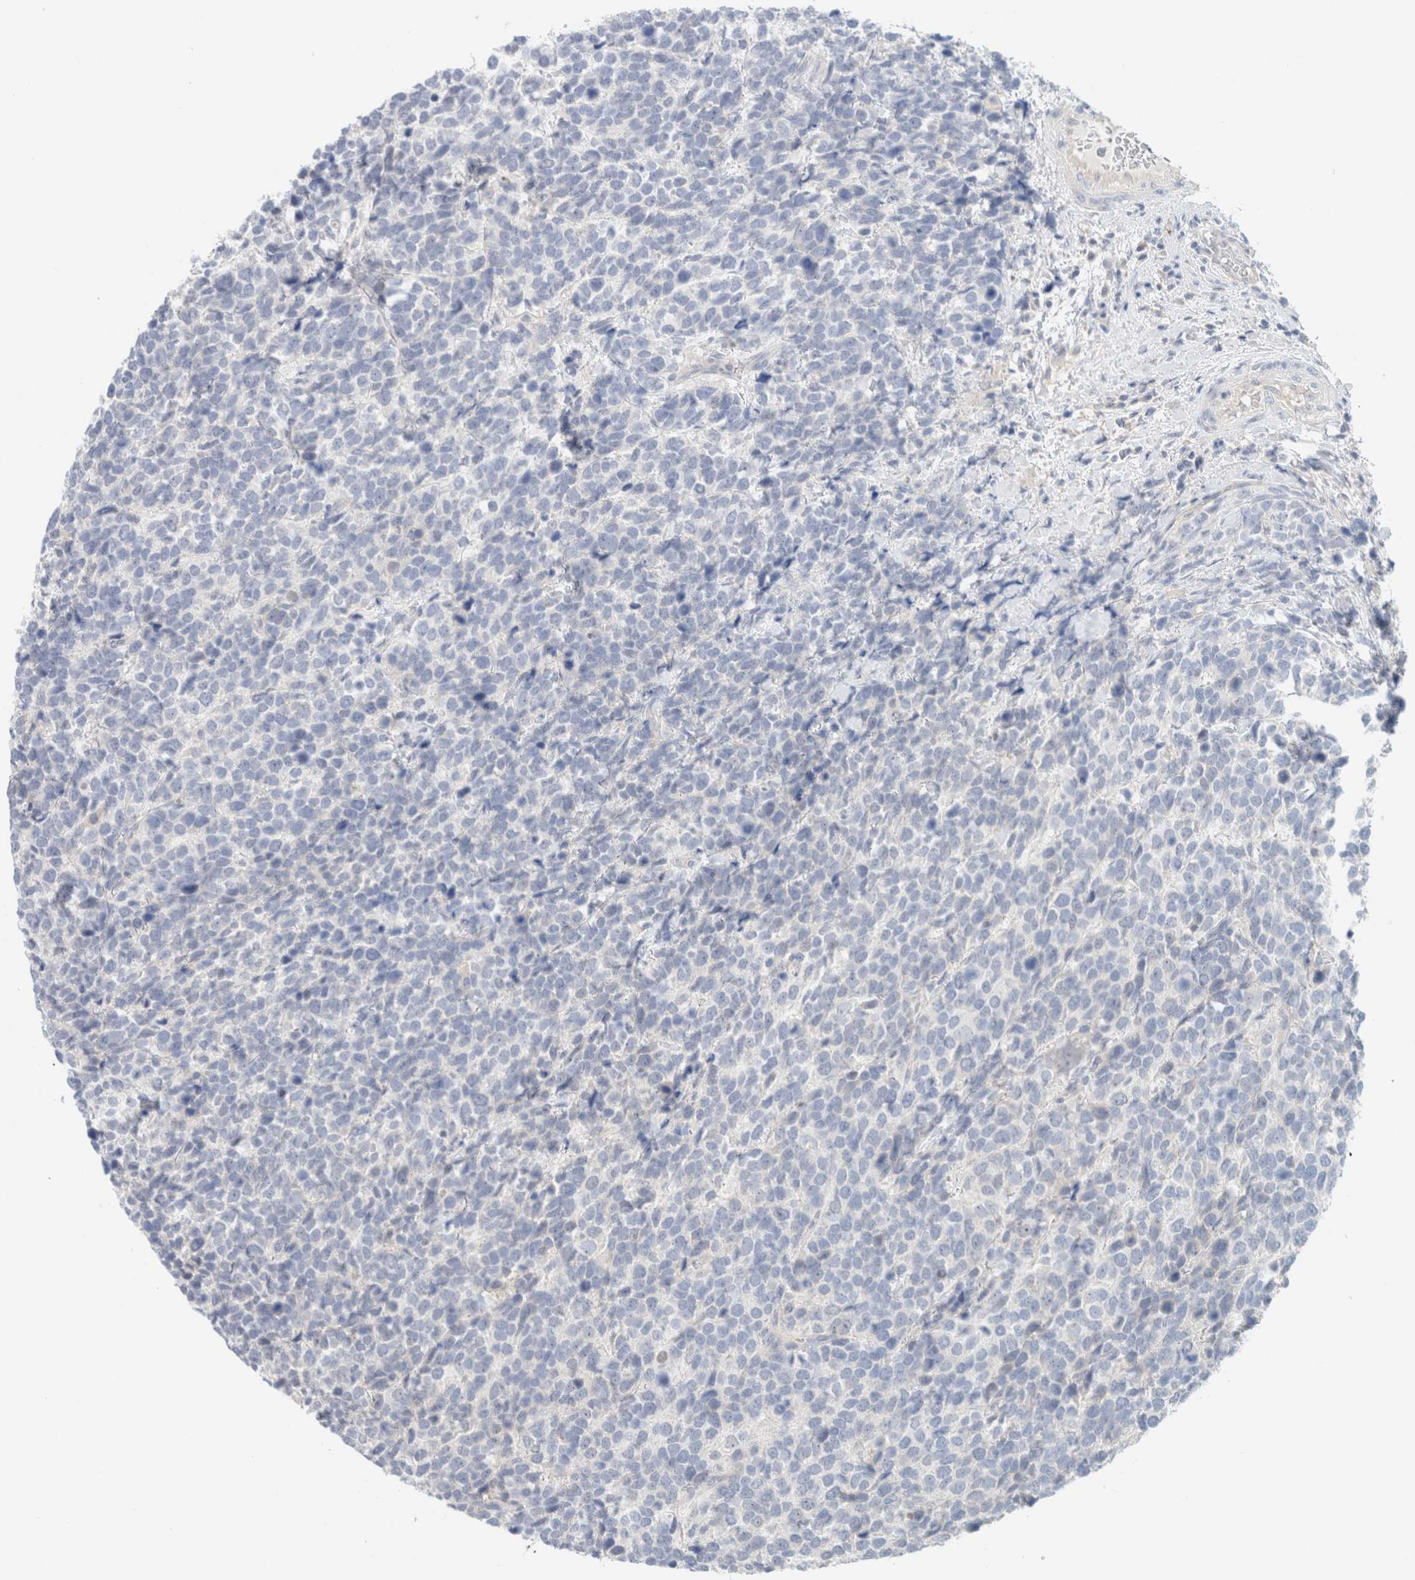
{"staining": {"intensity": "negative", "quantity": "none", "location": "none"}, "tissue": "urothelial cancer", "cell_type": "Tumor cells", "image_type": "cancer", "snomed": [{"axis": "morphology", "description": "Urothelial carcinoma, High grade"}, {"axis": "topography", "description": "Urinary bladder"}], "caption": "An immunohistochemistry photomicrograph of high-grade urothelial carcinoma is shown. There is no staining in tumor cells of high-grade urothelial carcinoma.", "gene": "SDR16C5", "patient": {"sex": "female", "age": 82}}